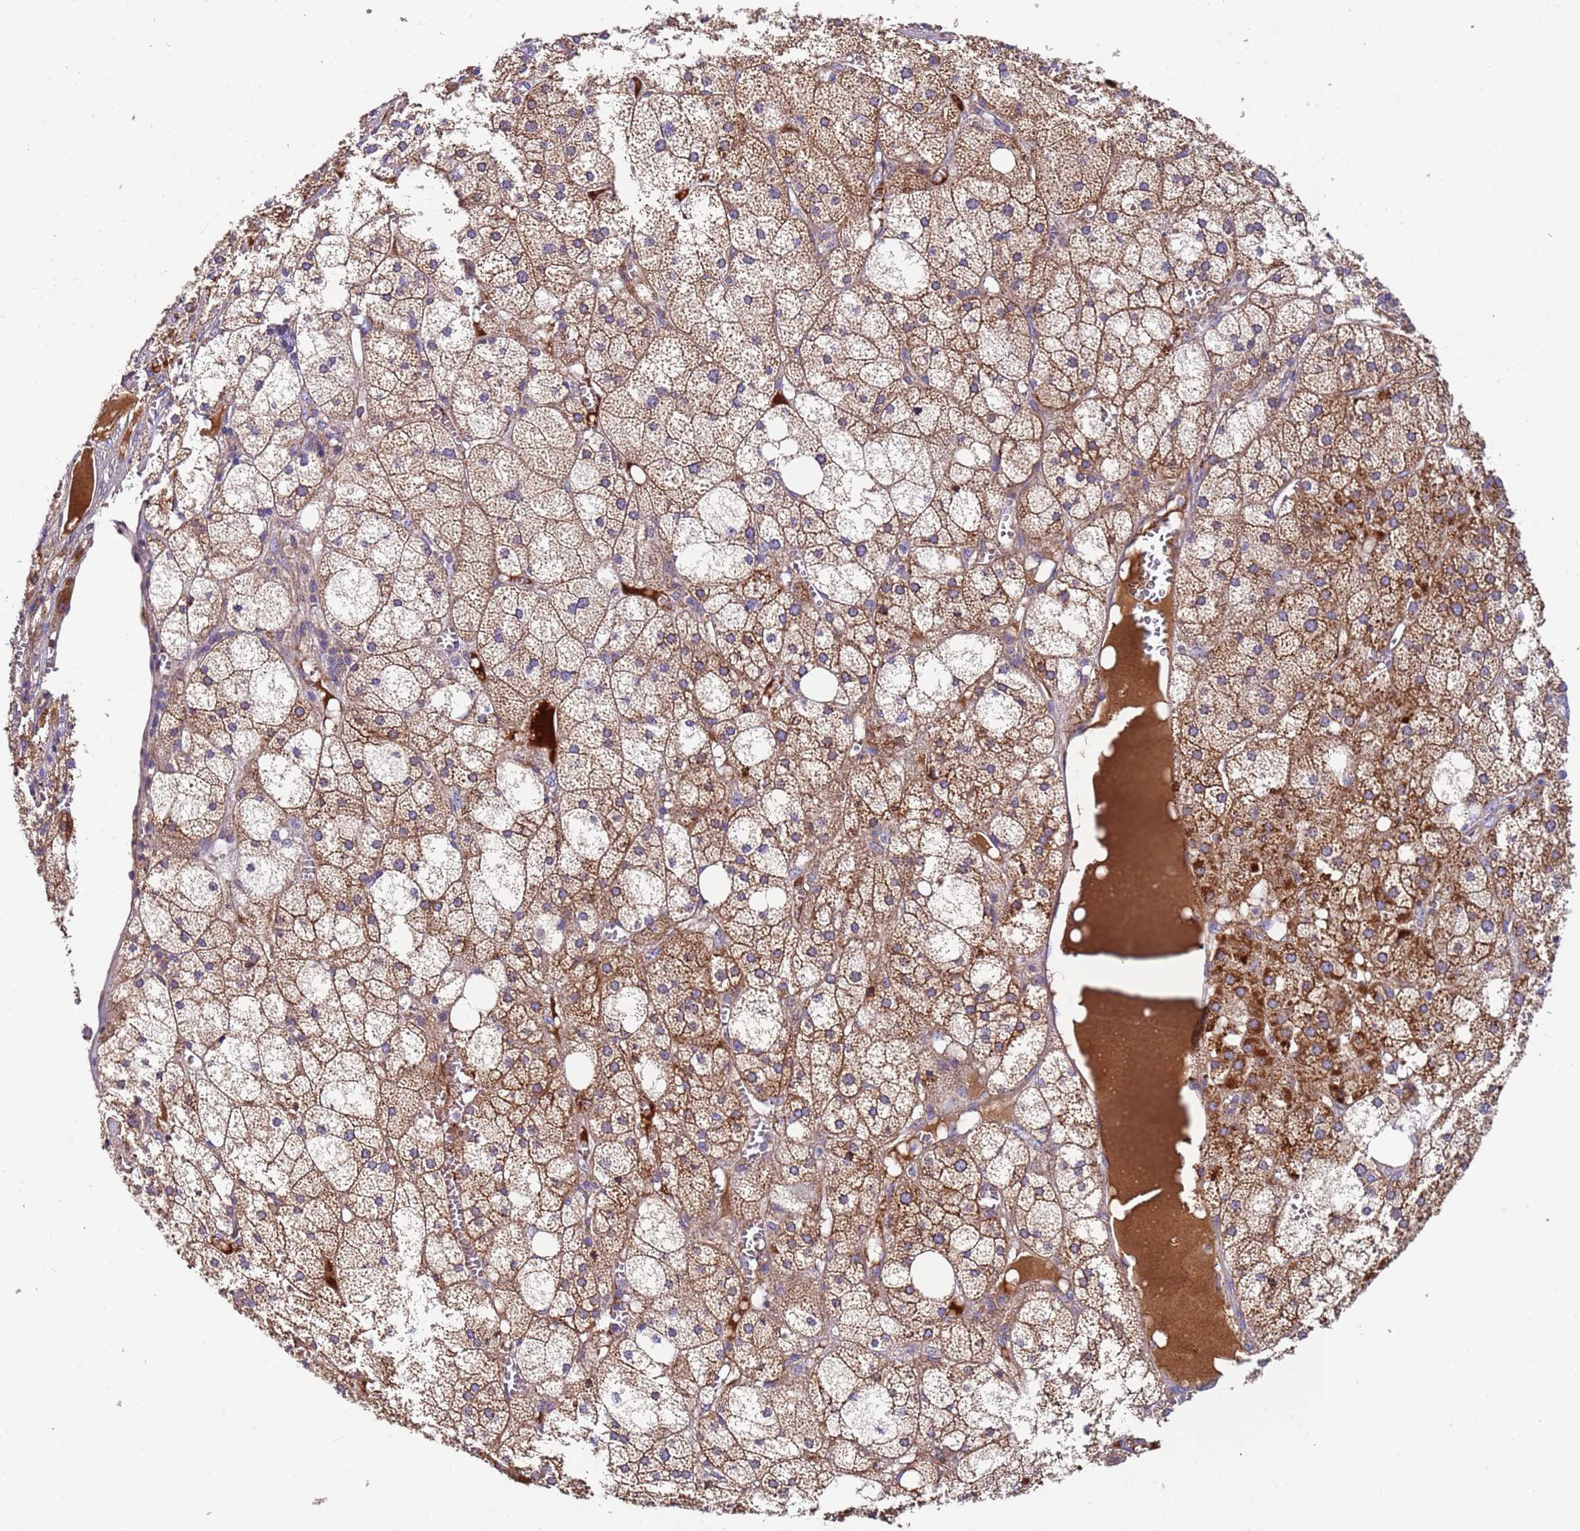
{"staining": {"intensity": "moderate", "quantity": ">75%", "location": "cytoplasmic/membranous"}, "tissue": "adrenal gland", "cell_type": "Glandular cells", "image_type": "normal", "snomed": [{"axis": "morphology", "description": "Normal tissue, NOS"}, {"axis": "topography", "description": "Adrenal gland"}], "caption": "IHC (DAB (3,3'-diaminobenzidine)) staining of unremarkable human adrenal gland reveals moderate cytoplasmic/membranous protein staining in approximately >75% of glandular cells. IHC stains the protein of interest in brown and the nuclei are stained blue.", "gene": "TMEM126A", "patient": {"sex": "female", "age": 61}}